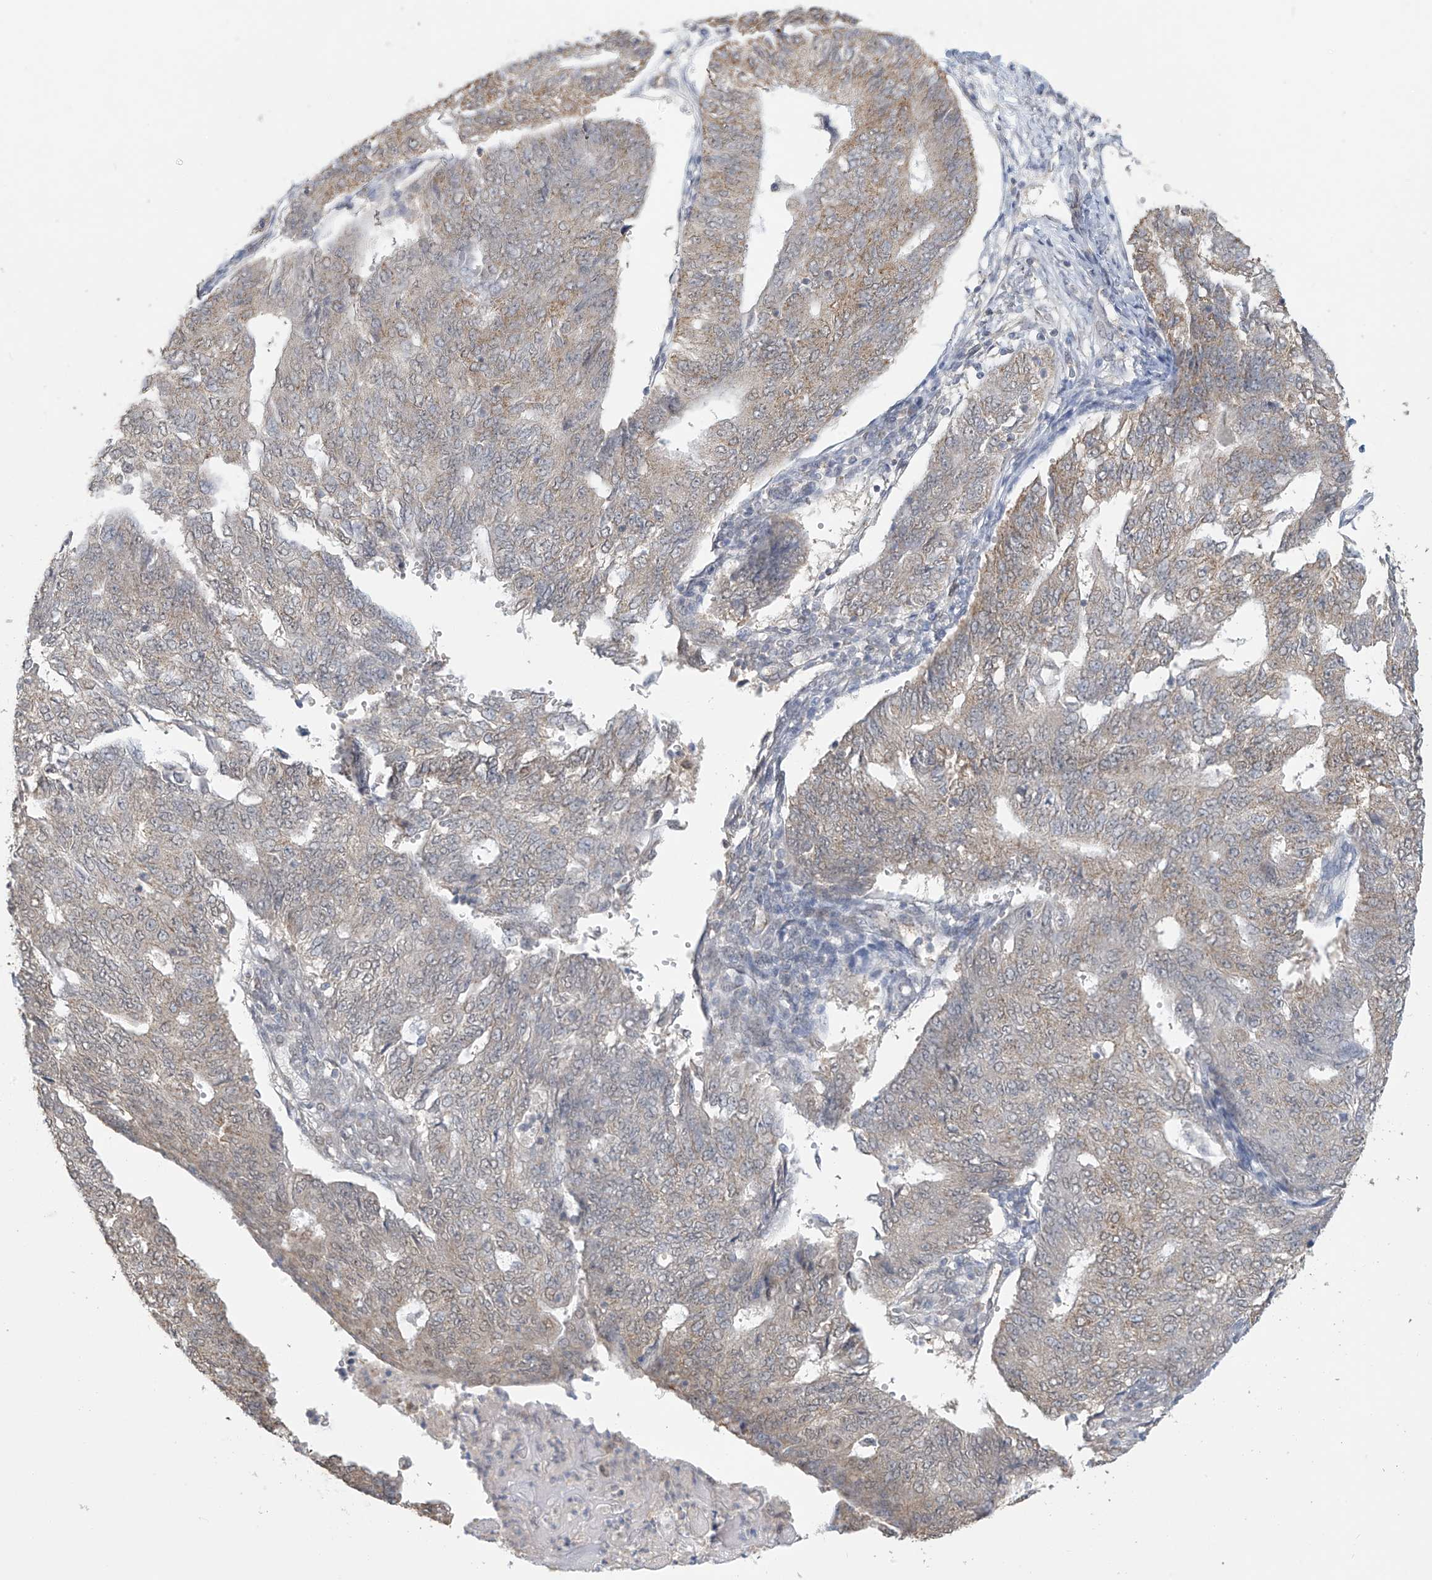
{"staining": {"intensity": "moderate", "quantity": "25%-75%", "location": "cytoplasmic/membranous"}, "tissue": "endometrial cancer", "cell_type": "Tumor cells", "image_type": "cancer", "snomed": [{"axis": "morphology", "description": "Adenocarcinoma, NOS"}, {"axis": "topography", "description": "Endometrium"}], "caption": "Protein positivity by immunohistochemistry (IHC) reveals moderate cytoplasmic/membranous expression in approximately 25%-75% of tumor cells in endometrial adenocarcinoma.", "gene": "KIAA1522", "patient": {"sex": "female", "age": 32}}